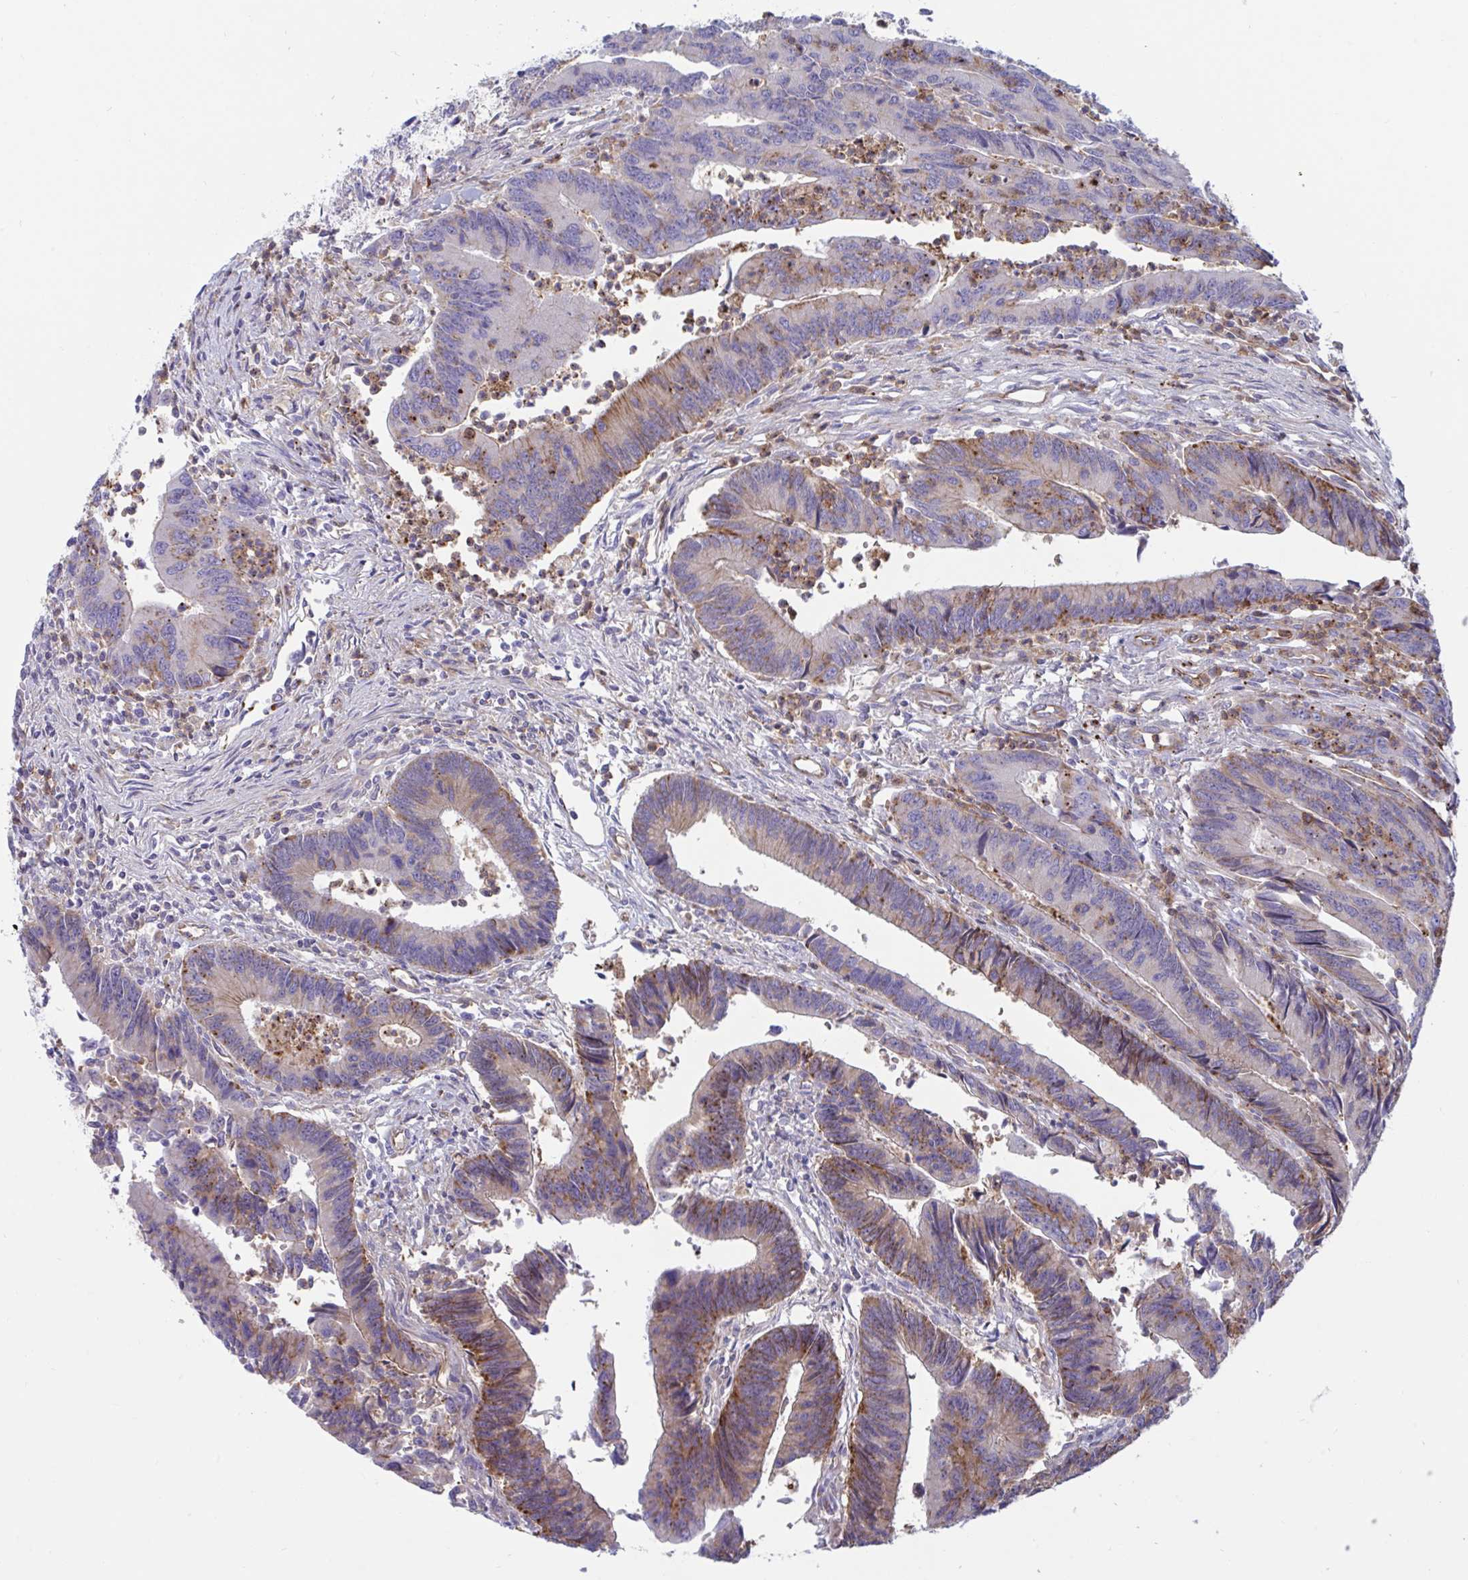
{"staining": {"intensity": "moderate", "quantity": "25%-75%", "location": "cytoplasmic/membranous"}, "tissue": "colorectal cancer", "cell_type": "Tumor cells", "image_type": "cancer", "snomed": [{"axis": "morphology", "description": "Adenocarcinoma, NOS"}, {"axis": "topography", "description": "Colon"}], "caption": "Immunohistochemical staining of human colorectal cancer (adenocarcinoma) shows medium levels of moderate cytoplasmic/membranous protein expression in approximately 25%-75% of tumor cells.", "gene": "SLC9A6", "patient": {"sex": "female", "age": 67}}